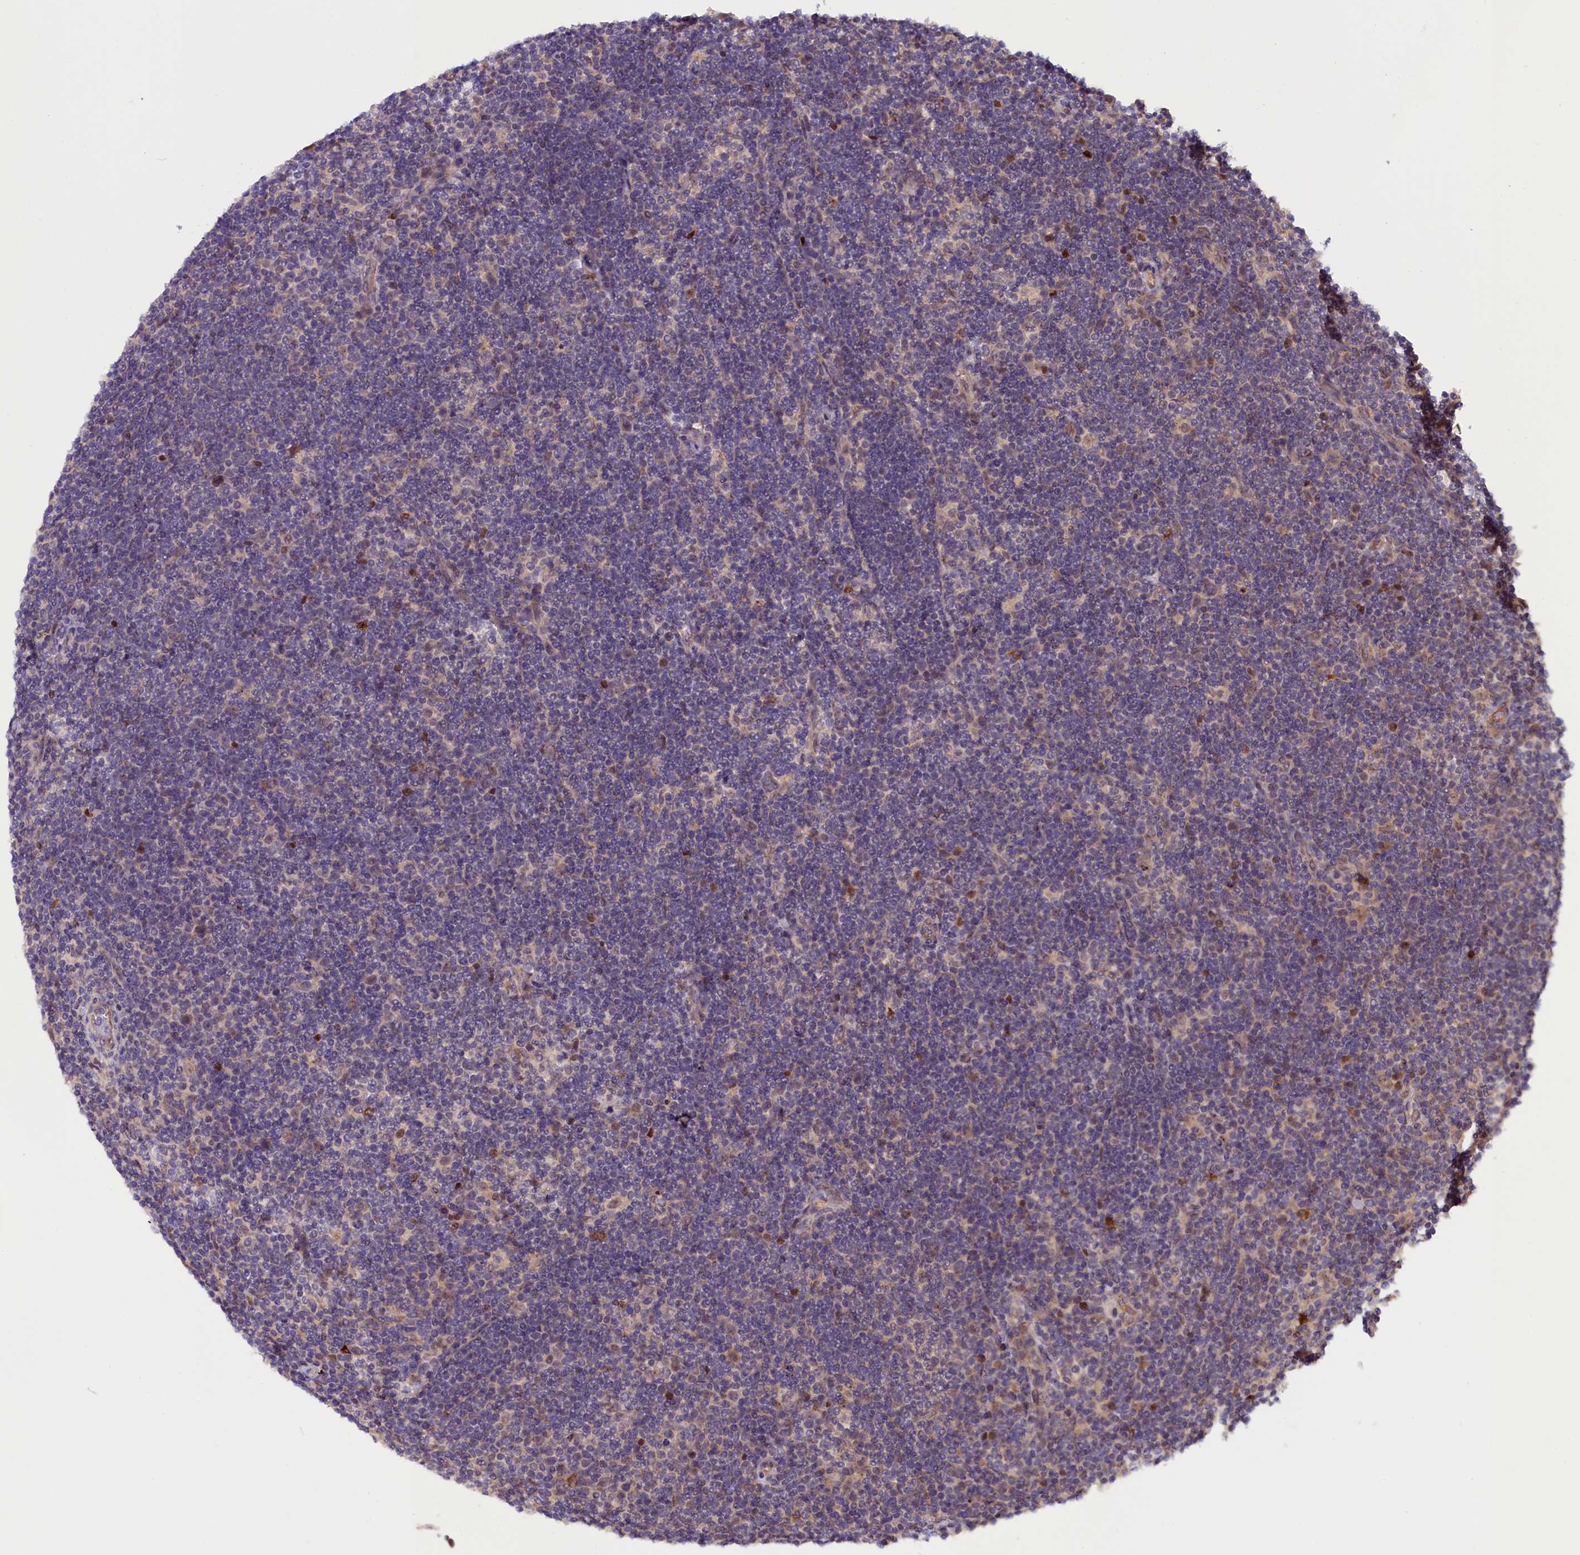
{"staining": {"intensity": "weak", "quantity": "<25%", "location": "cytoplasmic/membranous"}, "tissue": "lymphoma", "cell_type": "Tumor cells", "image_type": "cancer", "snomed": [{"axis": "morphology", "description": "Hodgkin's disease, NOS"}, {"axis": "topography", "description": "Lymph node"}], "caption": "There is no significant staining in tumor cells of lymphoma.", "gene": "CCDC9B", "patient": {"sex": "female", "age": 57}}